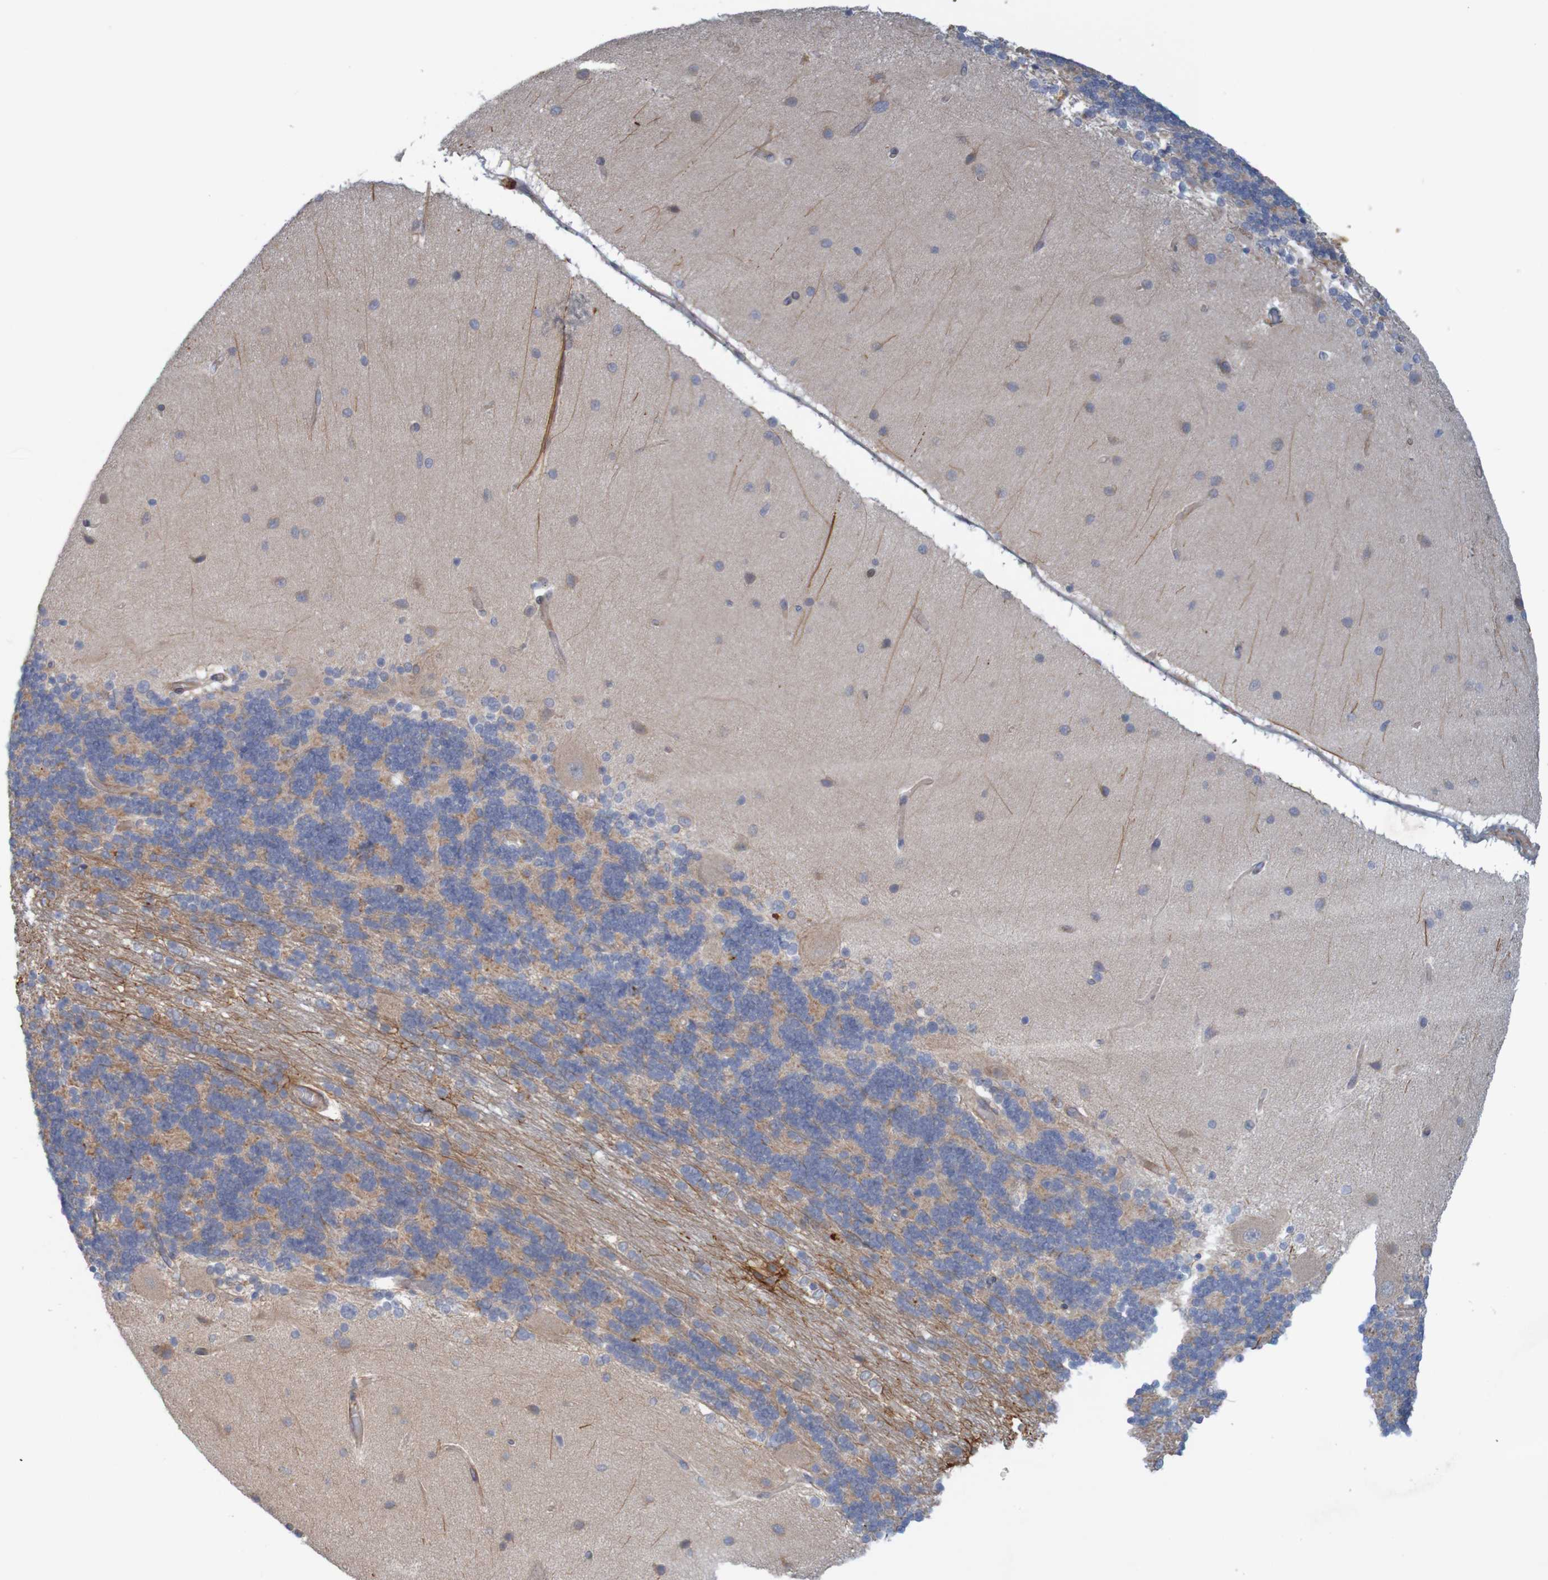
{"staining": {"intensity": "weak", "quantity": "<25%", "location": "cytoplasmic/membranous"}, "tissue": "cerebellum", "cell_type": "Cells in granular layer", "image_type": "normal", "snomed": [{"axis": "morphology", "description": "Normal tissue, NOS"}, {"axis": "topography", "description": "Cerebellum"}], "caption": "DAB (3,3'-diaminobenzidine) immunohistochemical staining of normal human cerebellum demonstrates no significant positivity in cells in granular layer.", "gene": "KRT23", "patient": {"sex": "female", "age": 54}}